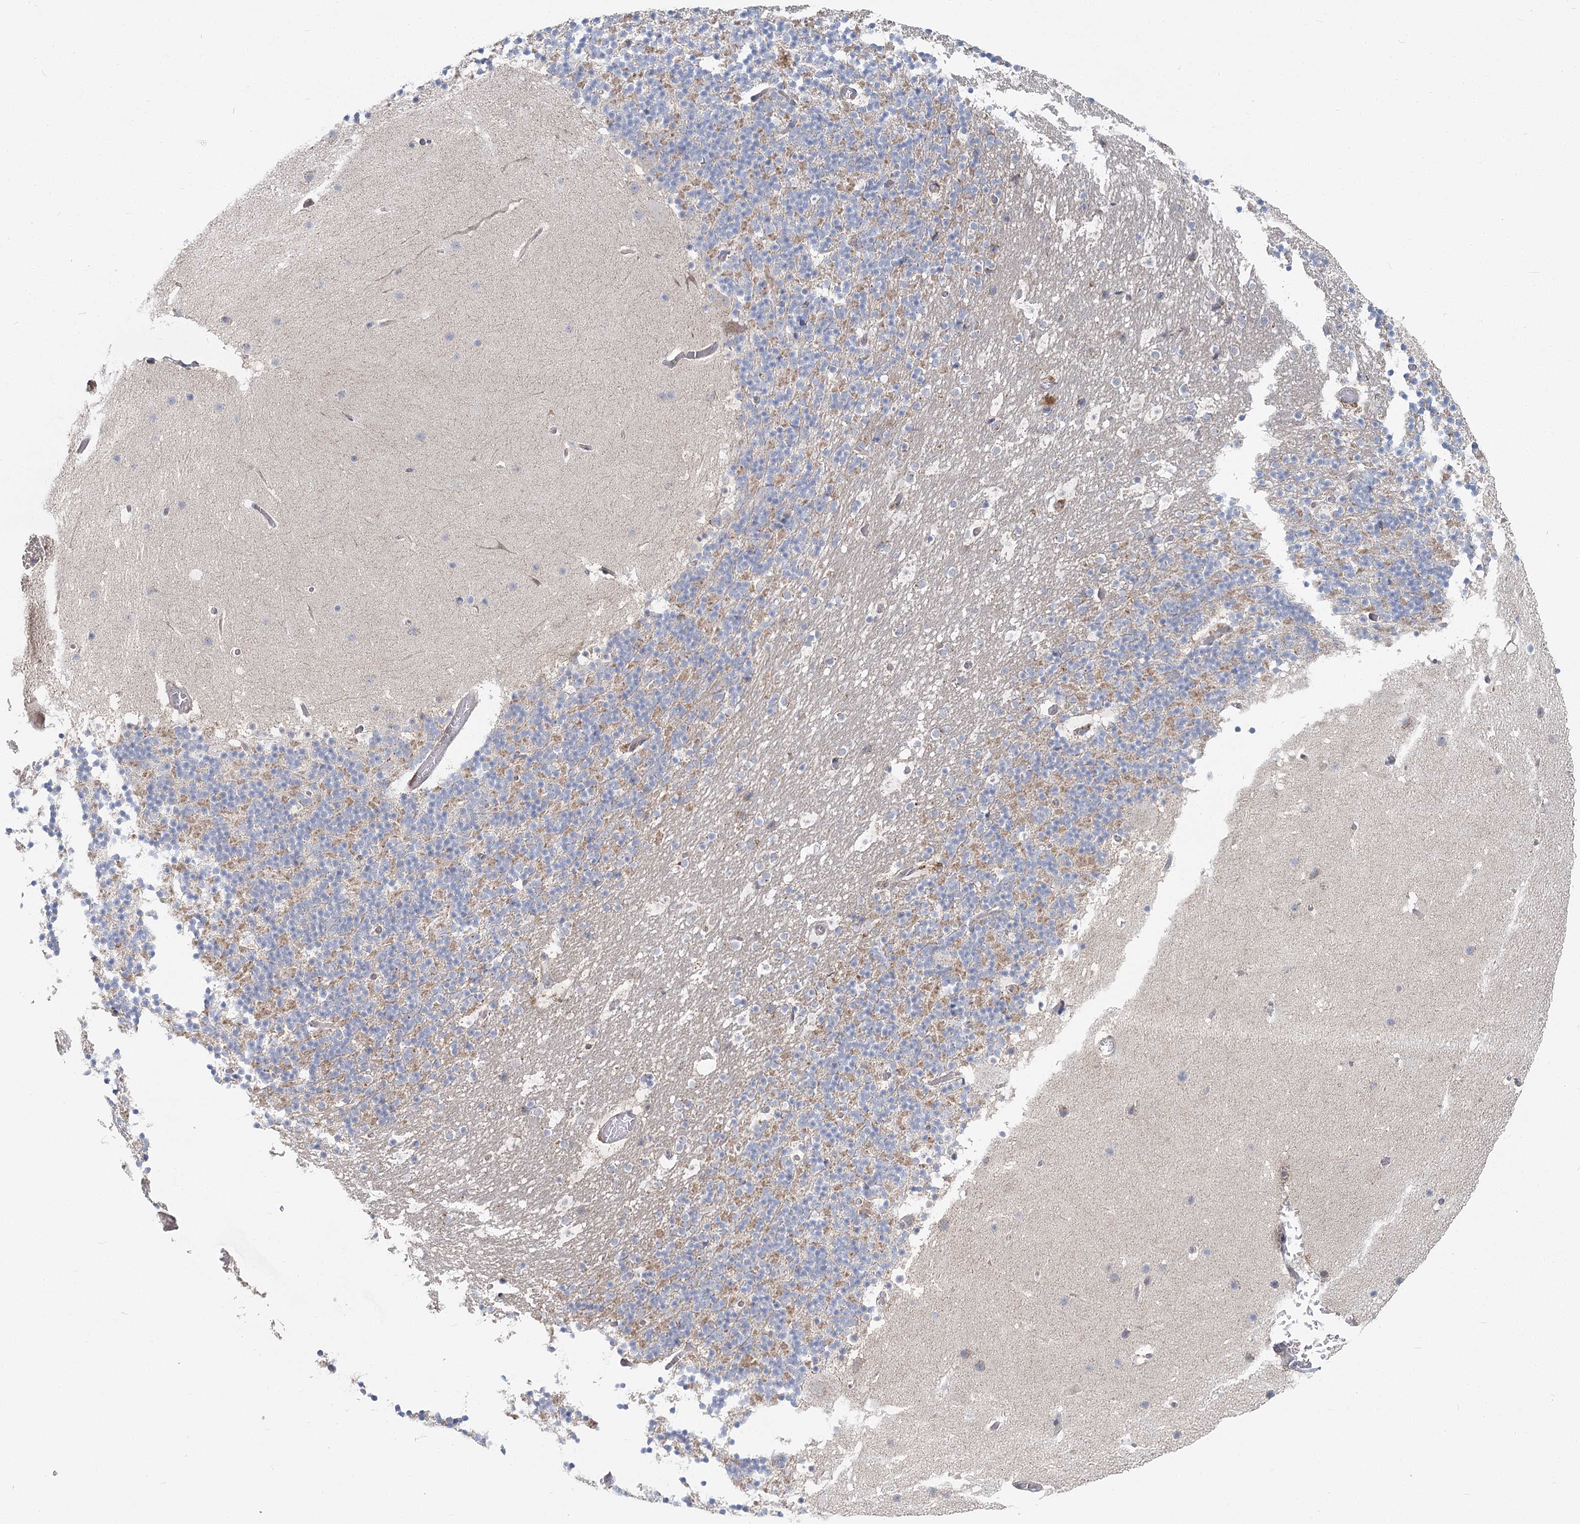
{"staining": {"intensity": "weak", "quantity": "<25%", "location": "cytoplasmic/membranous"}, "tissue": "cerebellum", "cell_type": "Cells in granular layer", "image_type": "normal", "snomed": [{"axis": "morphology", "description": "Normal tissue, NOS"}, {"axis": "topography", "description": "Cerebellum"}], "caption": "There is no significant staining in cells in granular layer of cerebellum. (IHC, brightfield microscopy, high magnification).", "gene": "THNSL1", "patient": {"sex": "male", "age": 57}}